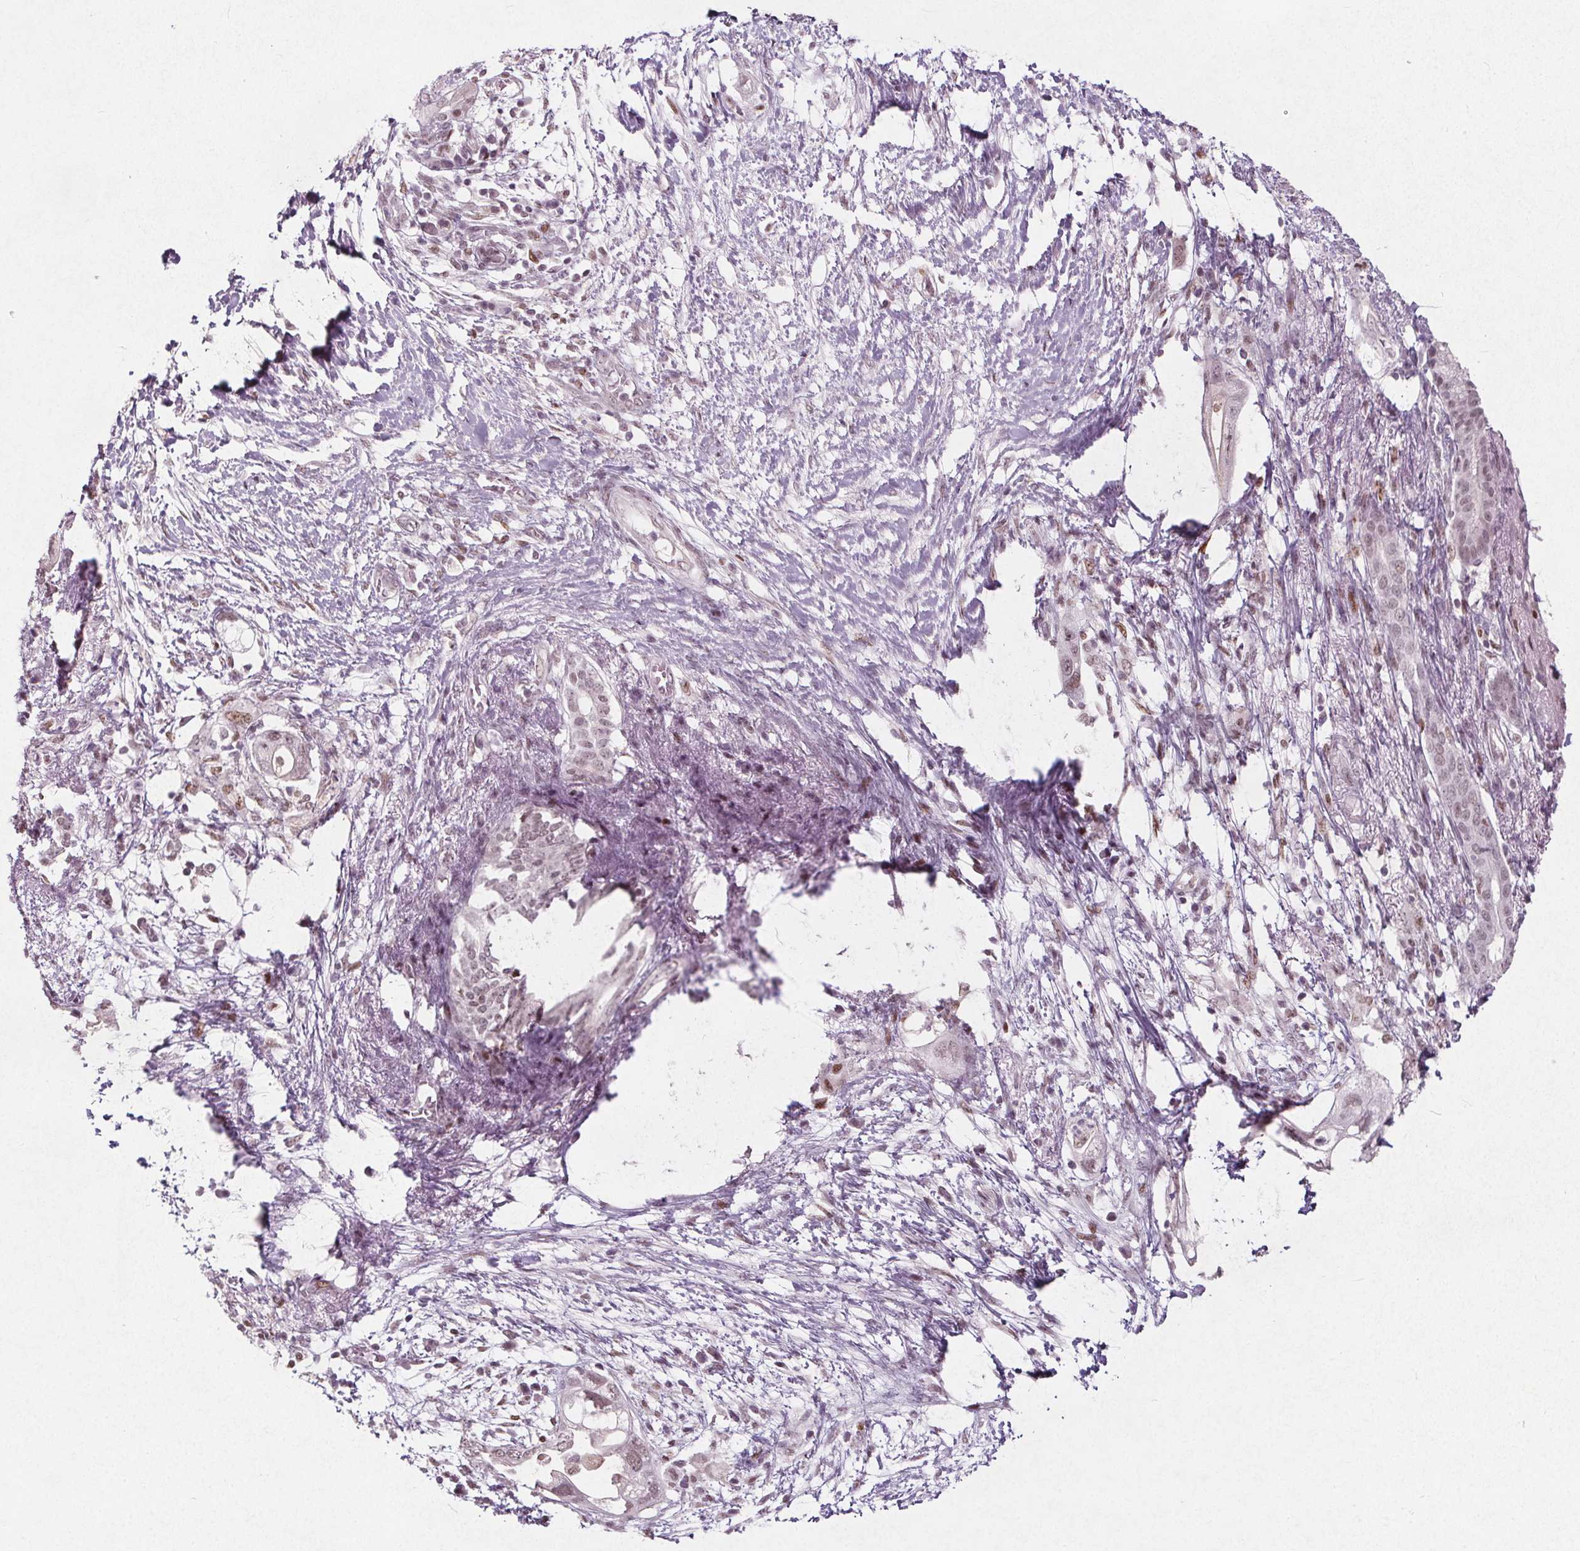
{"staining": {"intensity": "moderate", "quantity": "25%-75%", "location": "nuclear"}, "tissue": "pancreatic cancer", "cell_type": "Tumor cells", "image_type": "cancer", "snomed": [{"axis": "morphology", "description": "Adenocarcinoma, NOS"}, {"axis": "topography", "description": "Pancreas"}], "caption": "High-power microscopy captured an immunohistochemistry (IHC) photomicrograph of adenocarcinoma (pancreatic), revealing moderate nuclear expression in approximately 25%-75% of tumor cells.", "gene": "TAF6L", "patient": {"sex": "female", "age": 72}}